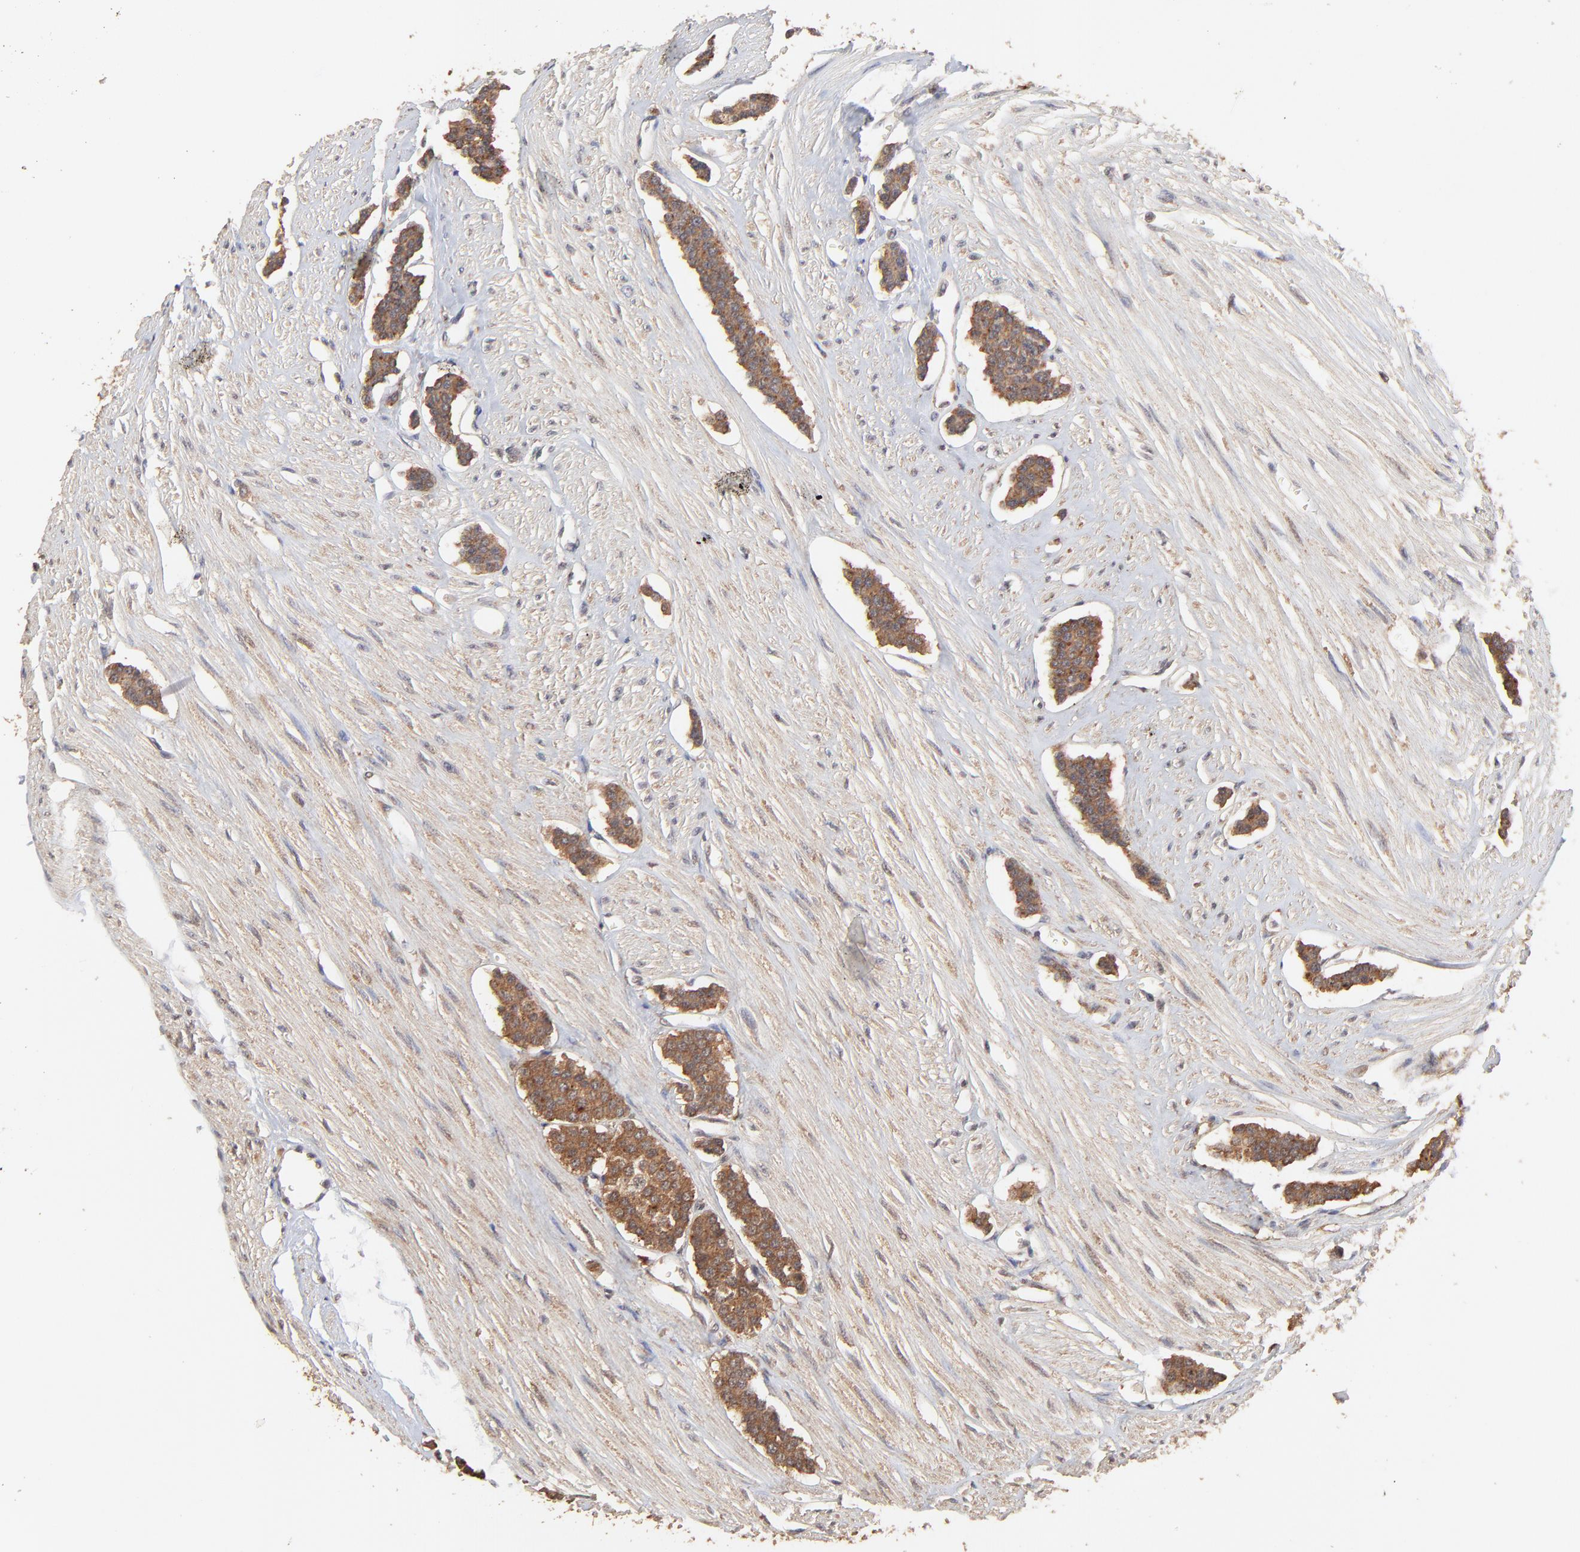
{"staining": {"intensity": "strong", "quantity": ">75%", "location": "cytoplasmic/membranous"}, "tissue": "carcinoid", "cell_type": "Tumor cells", "image_type": "cancer", "snomed": [{"axis": "morphology", "description": "Carcinoid, malignant, NOS"}, {"axis": "topography", "description": "Small intestine"}], "caption": "Brown immunohistochemical staining in human carcinoid (malignant) reveals strong cytoplasmic/membranous positivity in approximately >75% of tumor cells.", "gene": "STON2", "patient": {"sex": "male", "age": 60}}